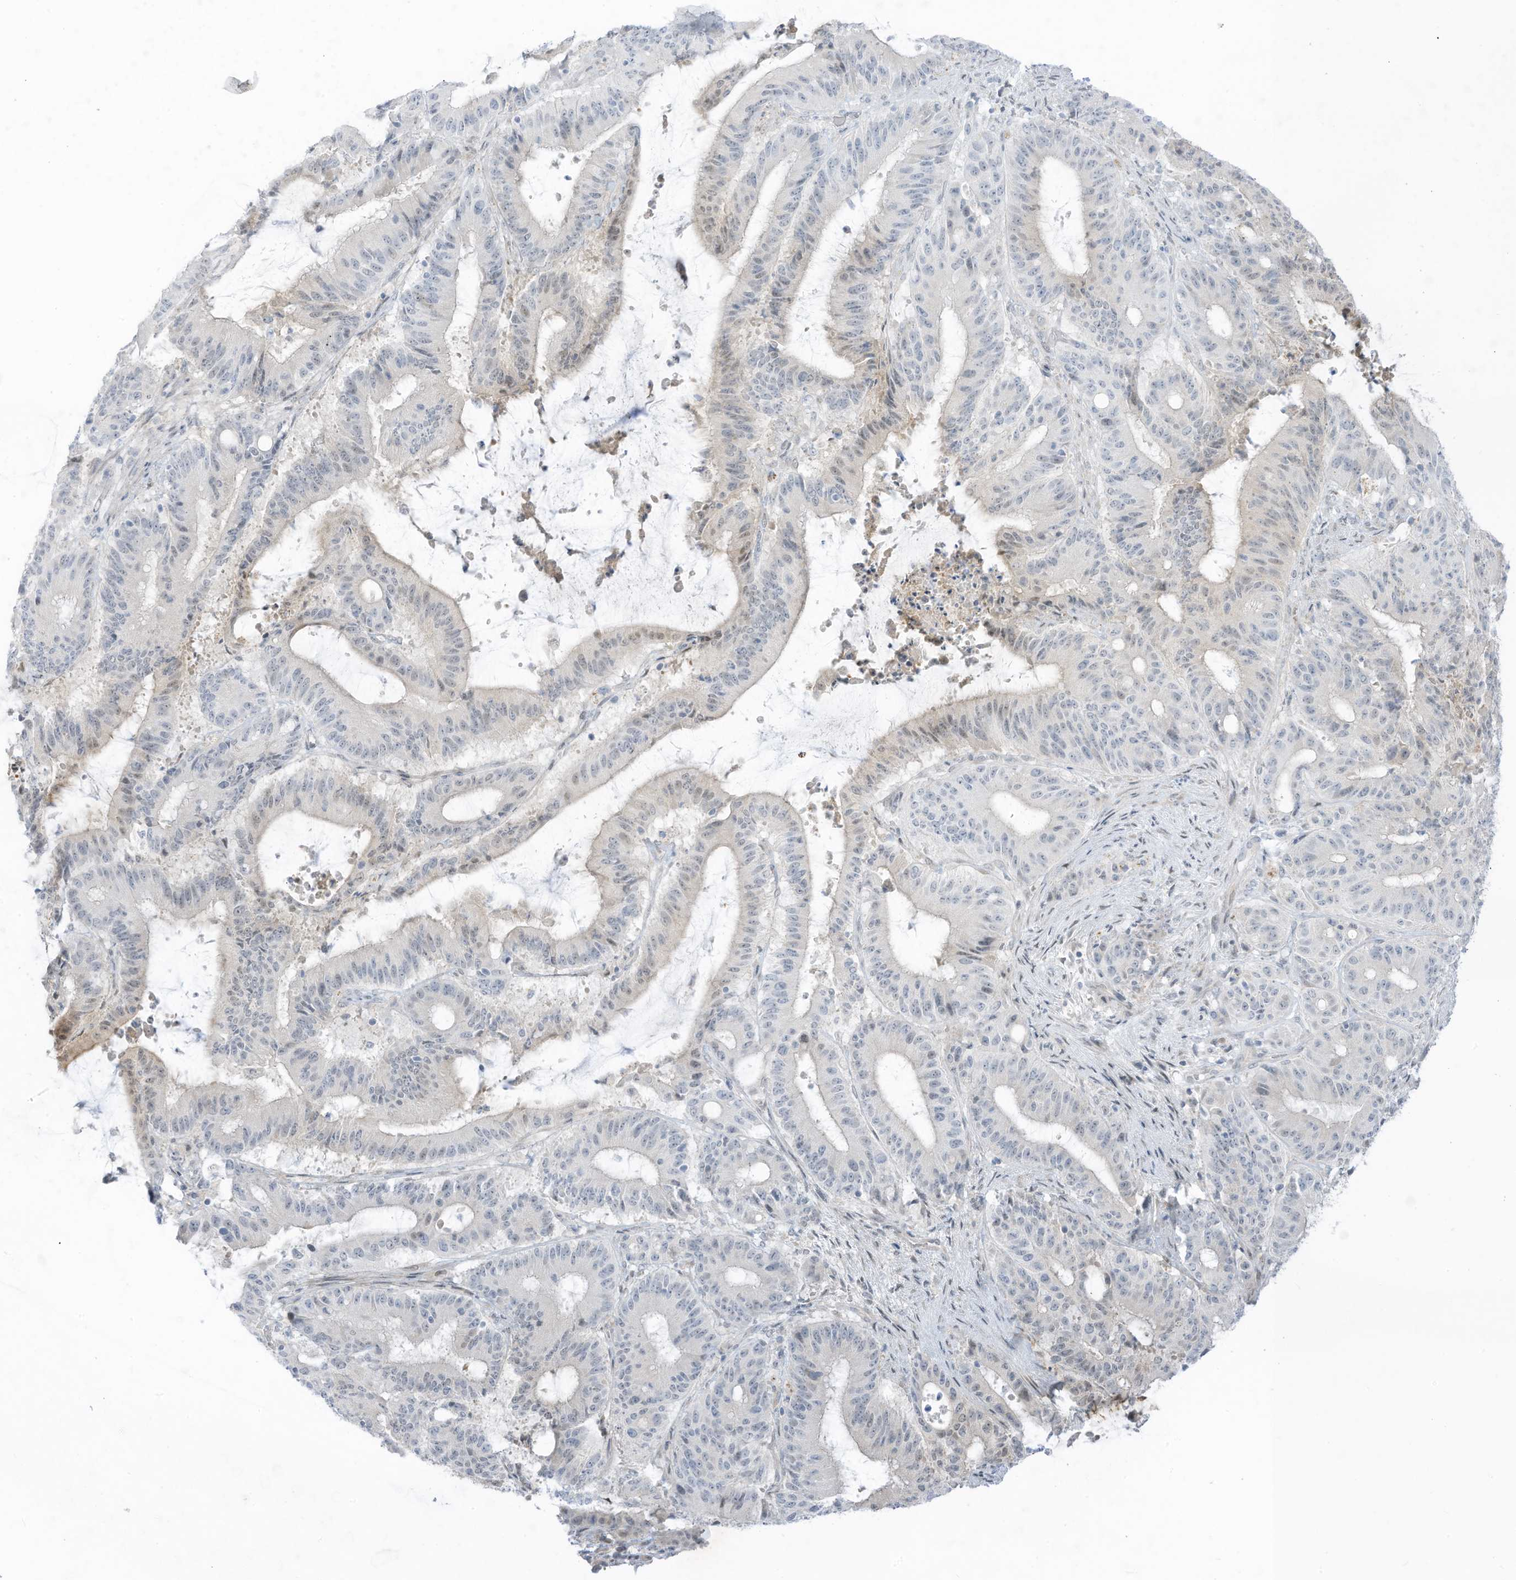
{"staining": {"intensity": "weak", "quantity": "<25%", "location": "cytoplasmic/membranous"}, "tissue": "liver cancer", "cell_type": "Tumor cells", "image_type": "cancer", "snomed": [{"axis": "morphology", "description": "Normal tissue, NOS"}, {"axis": "morphology", "description": "Cholangiocarcinoma"}, {"axis": "topography", "description": "Liver"}, {"axis": "topography", "description": "Peripheral nerve tissue"}], "caption": "IHC photomicrograph of human cholangiocarcinoma (liver) stained for a protein (brown), which reveals no staining in tumor cells.", "gene": "ASPRV1", "patient": {"sex": "female", "age": 73}}